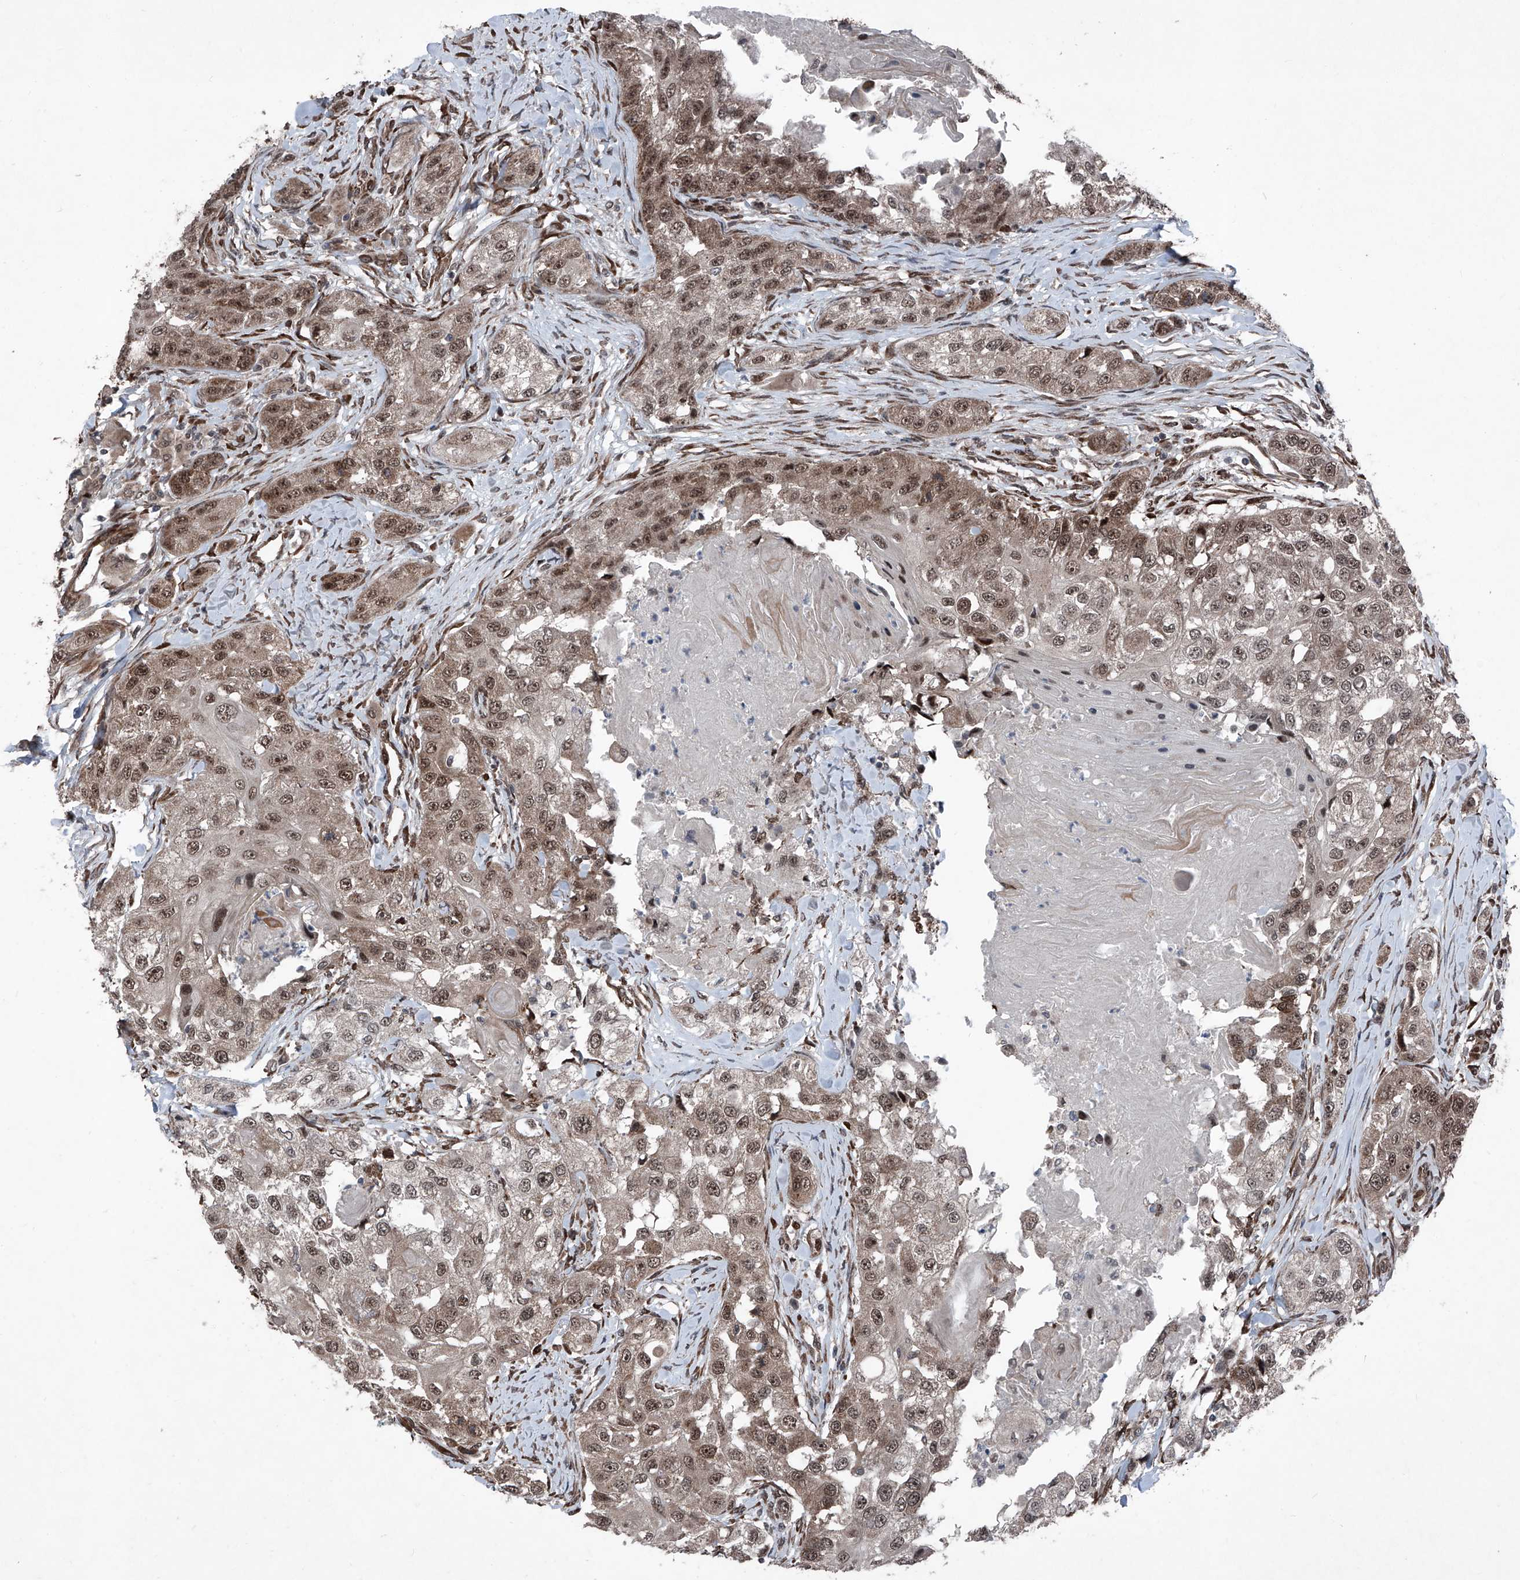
{"staining": {"intensity": "moderate", "quantity": ">75%", "location": "cytoplasmic/membranous,nuclear"}, "tissue": "head and neck cancer", "cell_type": "Tumor cells", "image_type": "cancer", "snomed": [{"axis": "morphology", "description": "Normal tissue, NOS"}, {"axis": "morphology", "description": "Squamous cell carcinoma, NOS"}, {"axis": "topography", "description": "Skeletal muscle"}, {"axis": "topography", "description": "Head-Neck"}], "caption": "Squamous cell carcinoma (head and neck) was stained to show a protein in brown. There is medium levels of moderate cytoplasmic/membranous and nuclear expression in about >75% of tumor cells.", "gene": "COA7", "patient": {"sex": "male", "age": 51}}